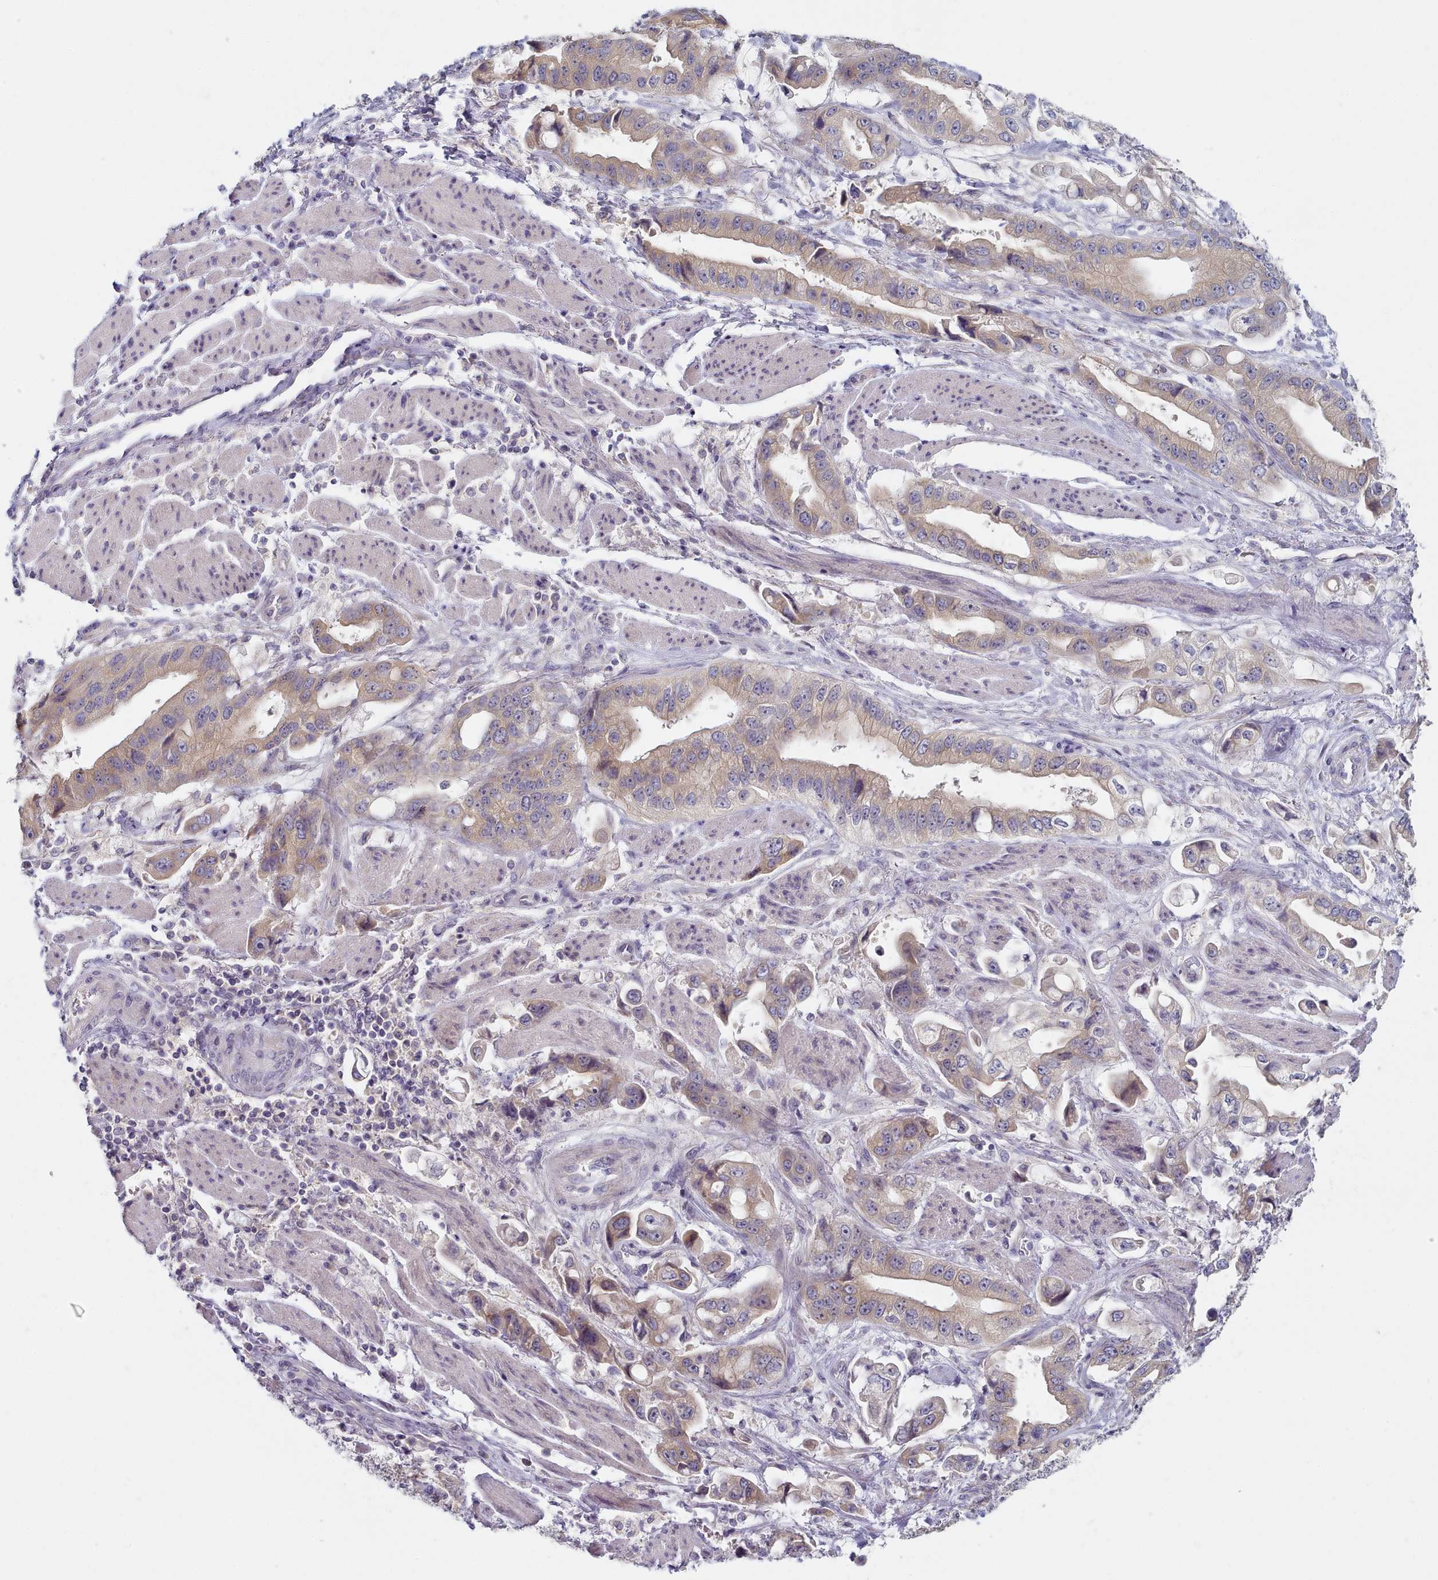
{"staining": {"intensity": "weak", "quantity": ">75%", "location": "cytoplasmic/membranous"}, "tissue": "stomach cancer", "cell_type": "Tumor cells", "image_type": "cancer", "snomed": [{"axis": "morphology", "description": "Adenocarcinoma, NOS"}, {"axis": "topography", "description": "Stomach"}], "caption": "Weak cytoplasmic/membranous protein positivity is present in about >75% of tumor cells in stomach cancer.", "gene": "TYW1B", "patient": {"sex": "male", "age": 62}}